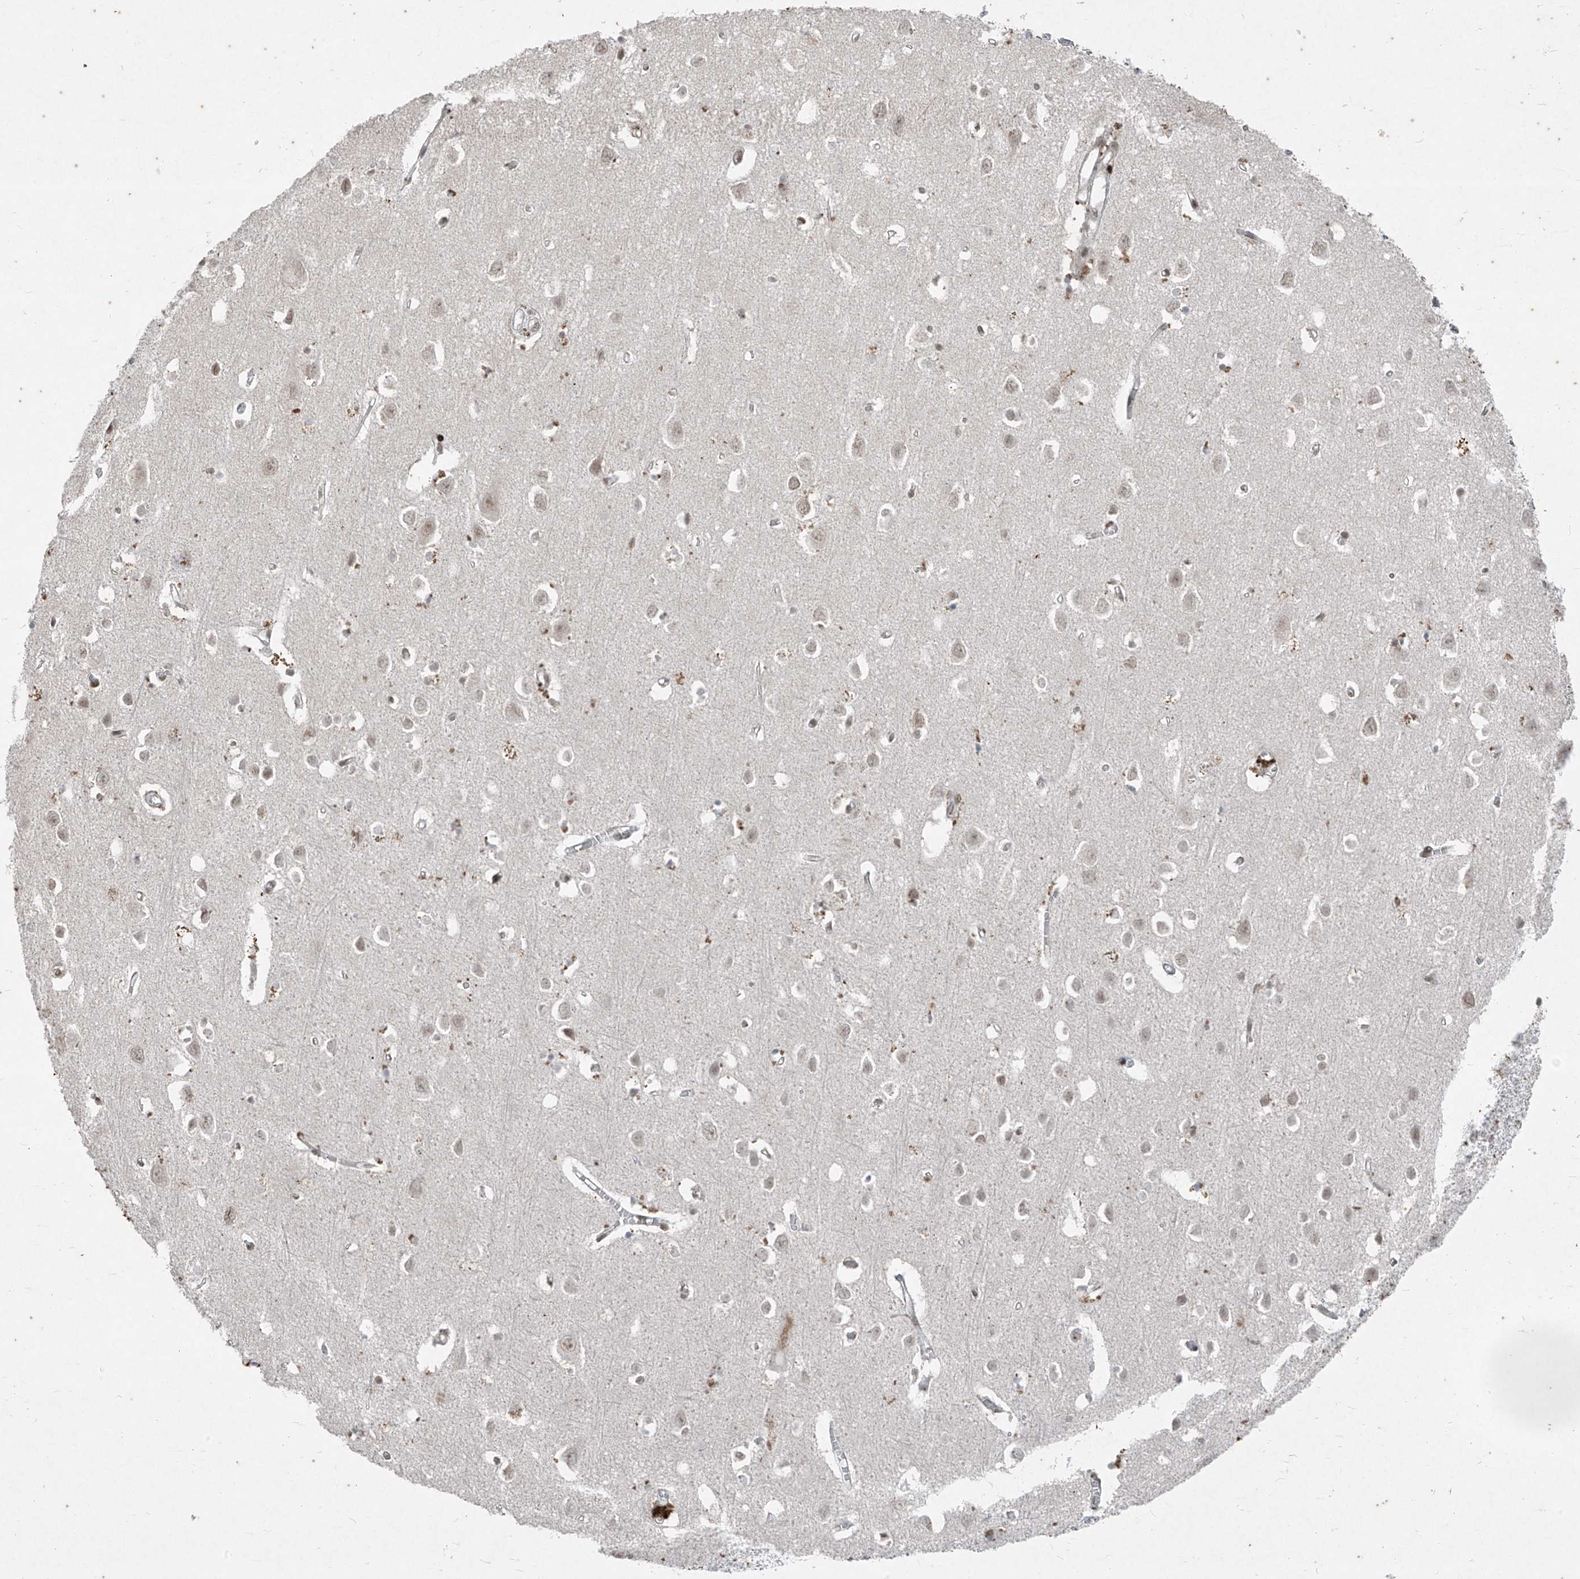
{"staining": {"intensity": "weak", "quantity": "25%-75%", "location": "nuclear"}, "tissue": "cerebral cortex", "cell_type": "Endothelial cells", "image_type": "normal", "snomed": [{"axis": "morphology", "description": "Normal tissue, NOS"}, {"axis": "topography", "description": "Cerebral cortex"}], "caption": "Human cerebral cortex stained with a protein marker reveals weak staining in endothelial cells.", "gene": "ZNF354B", "patient": {"sex": "female", "age": 64}}